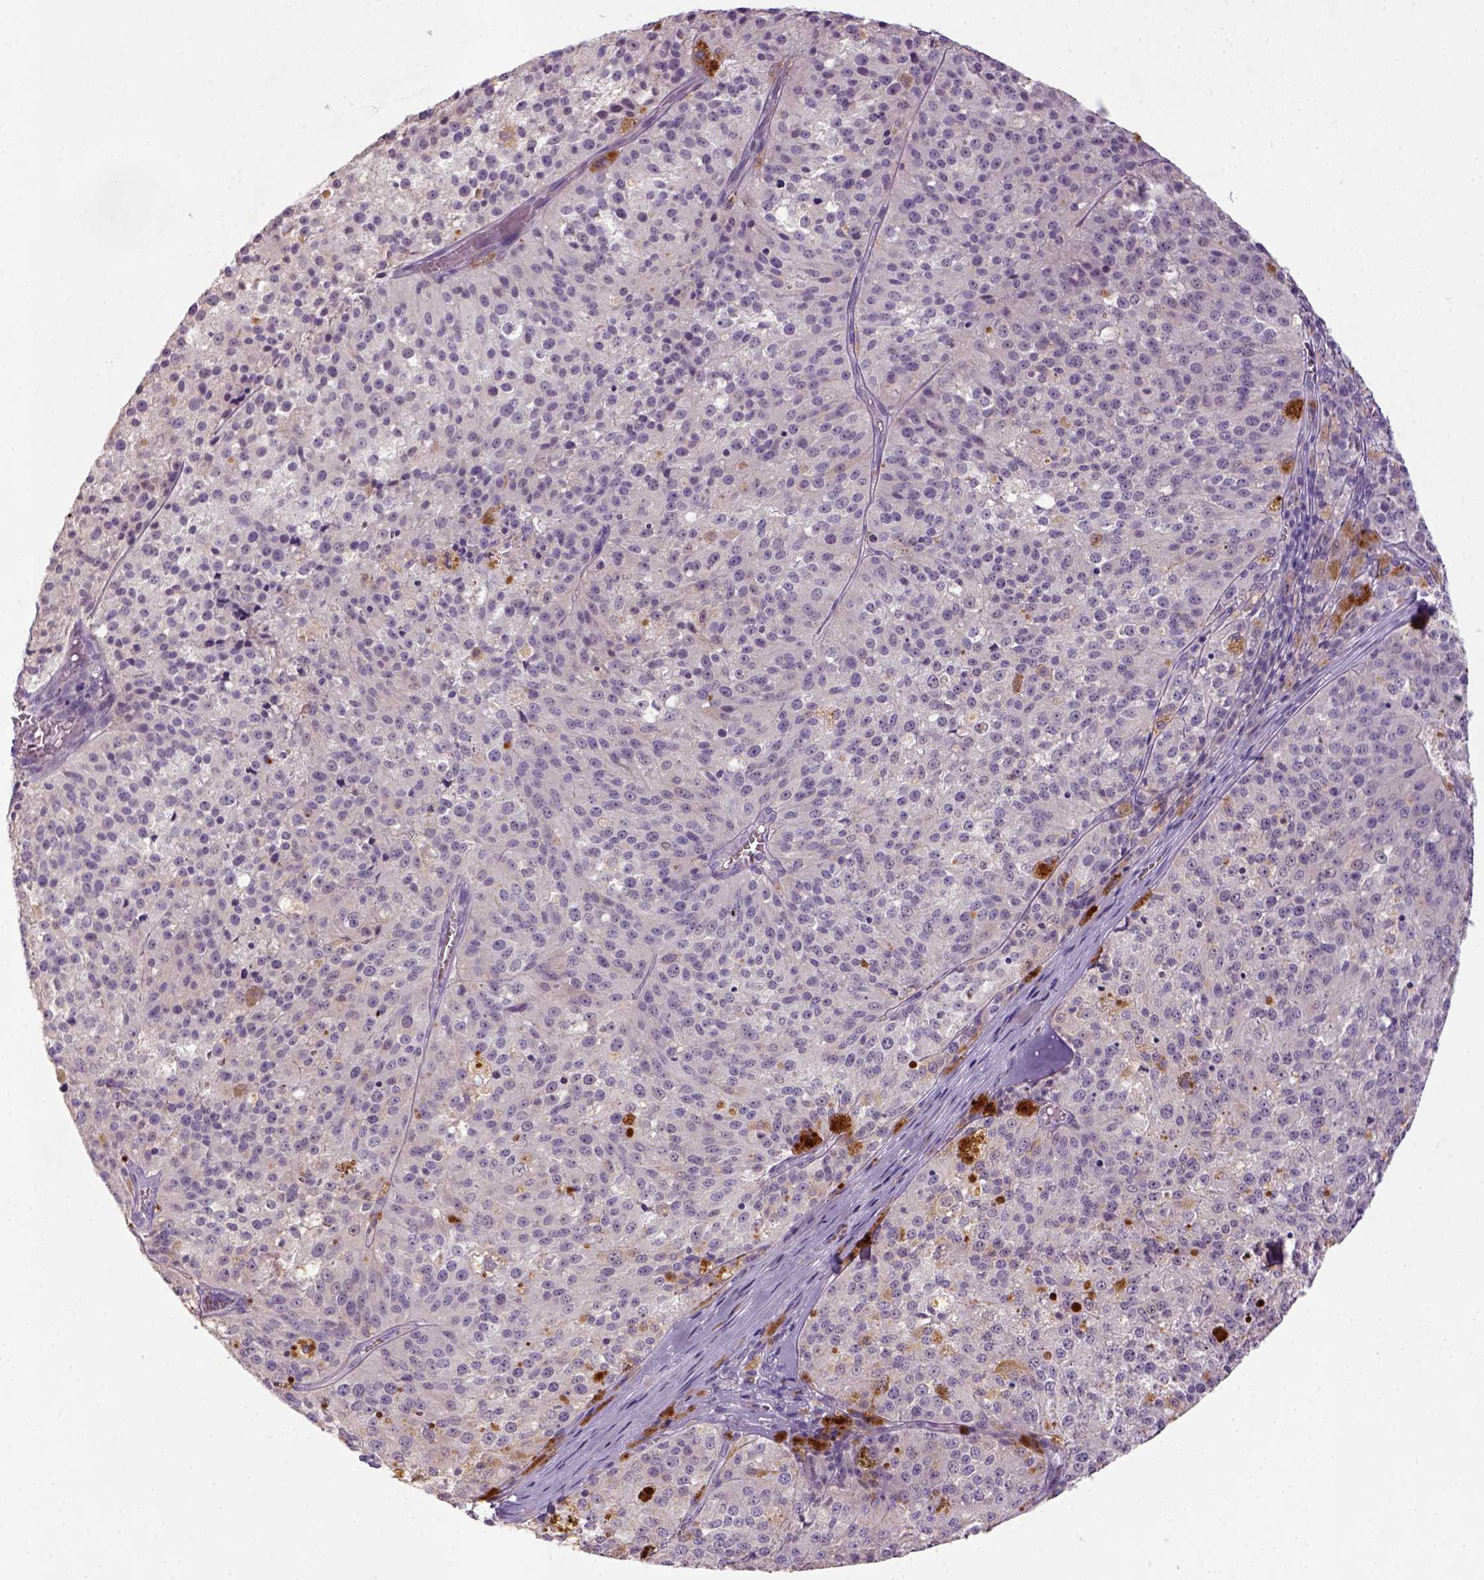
{"staining": {"intensity": "negative", "quantity": "none", "location": "none"}, "tissue": "melanoma", "cell_type": "Tumor cells", "image_type": "cancer", "snomed": [{"axis": "morphology", "description": "Malignant melanoma, Metastatic site"}, {"axis": "topography", "description": "Lymph node"}], "caption": "This is an immunohistochemistry image of malignant melanoma (metastatic site). There is no positivity in tumor cells.", "gene": "NLGN2", "patient": {"sex": "female", "age": 64}}